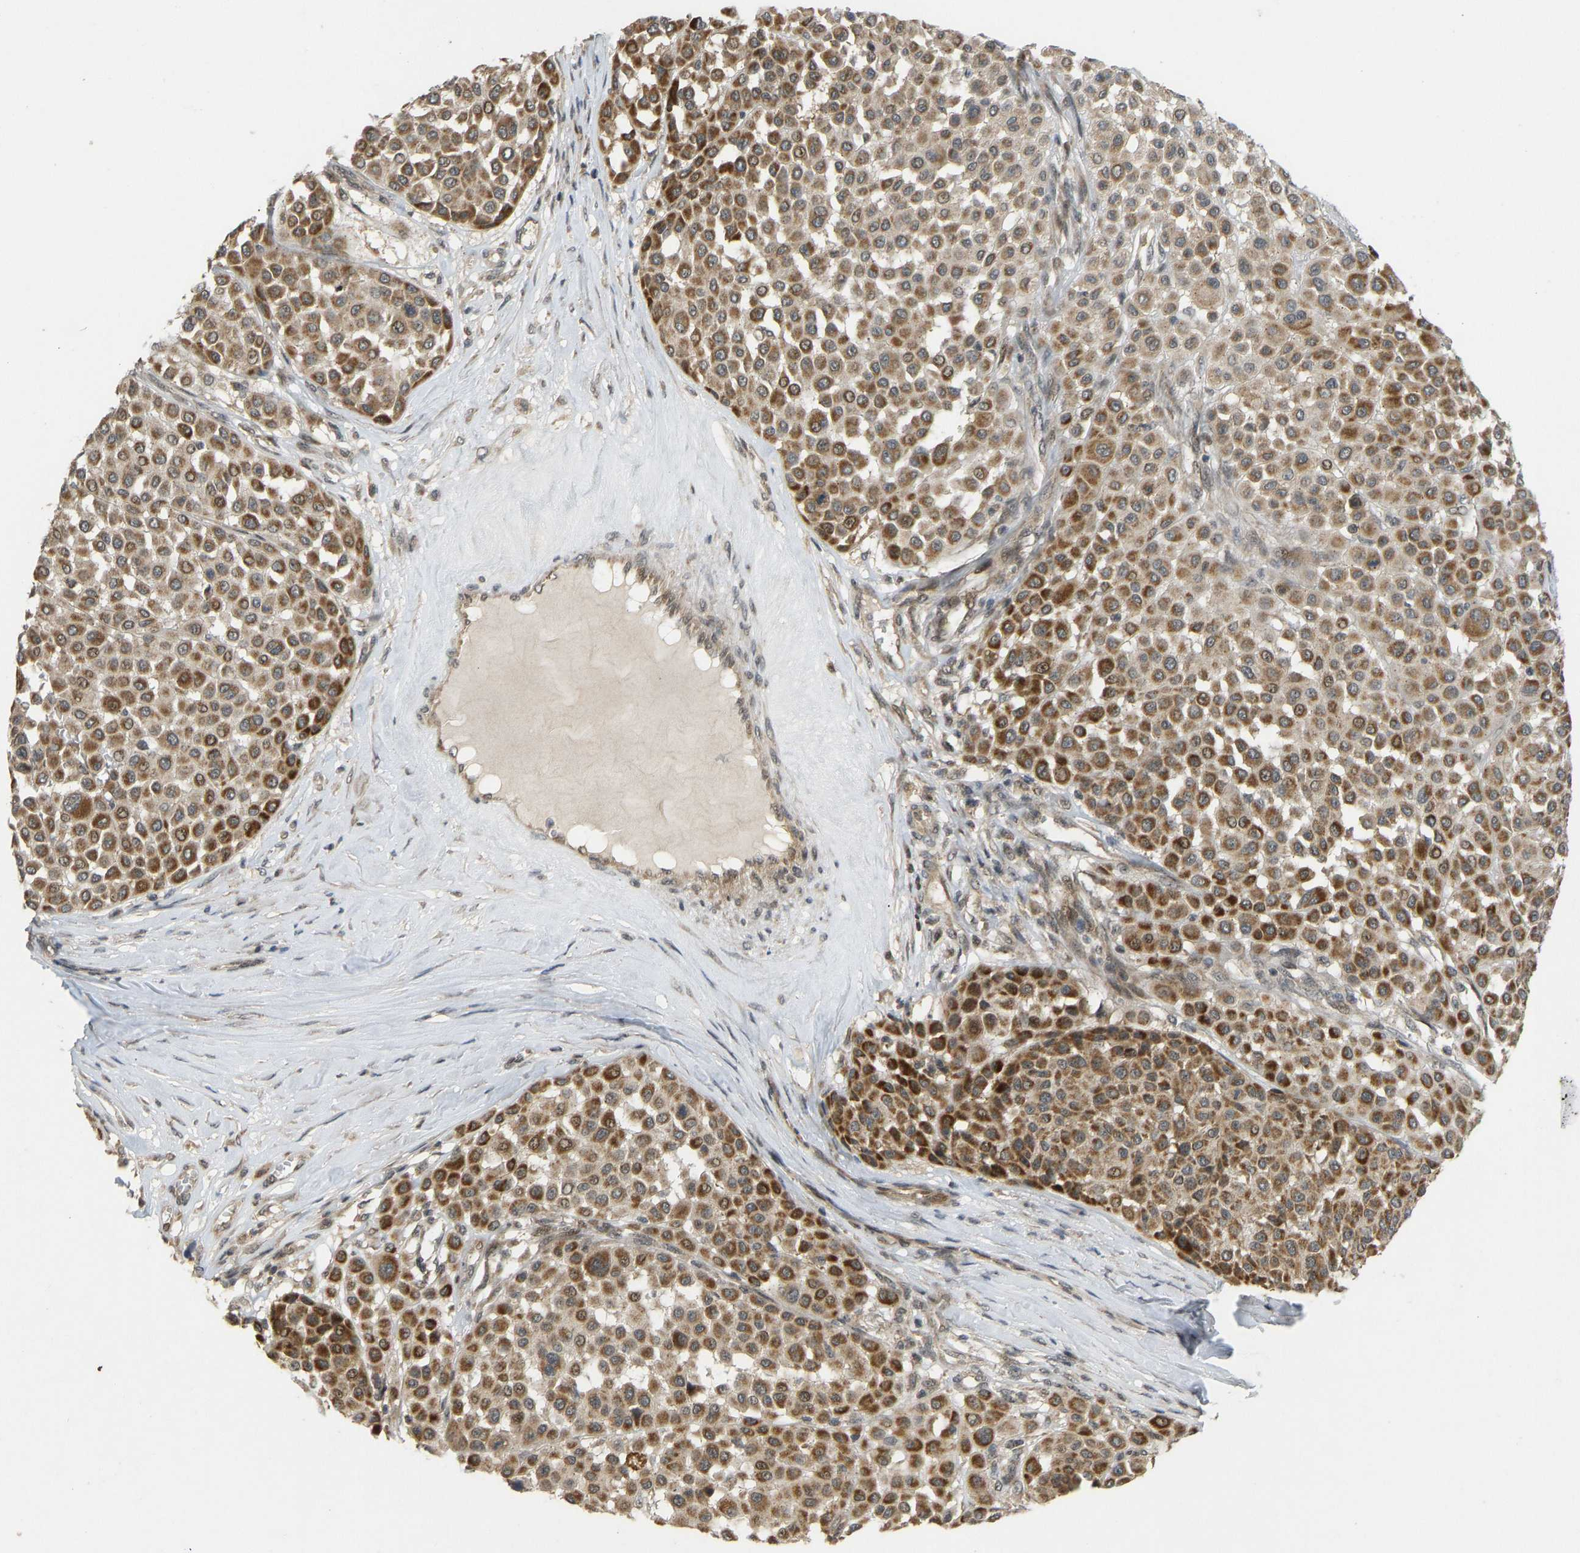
{"staining": {"intensity": "strong", "quantity": ">75%", "location": "cytoplasmic/membranous"}, "tissue": "melanoma", "cell_type": "Tumor cells", "image_type": "cancer", "snomed": [{"axis": "morphology", "description": "Malignant melanoma, Metastatic site"}, {"axis": "topography", "description": "Soft tissue"}], "caption": "Immunohistochemistry (IHC) (DAB) staining of melanoma shows strong cytoplasmic/membranous protein staining in about >75% of tumor cells.", "gene": "ACADS", "patient": {"sex": "male", "age": 41}}